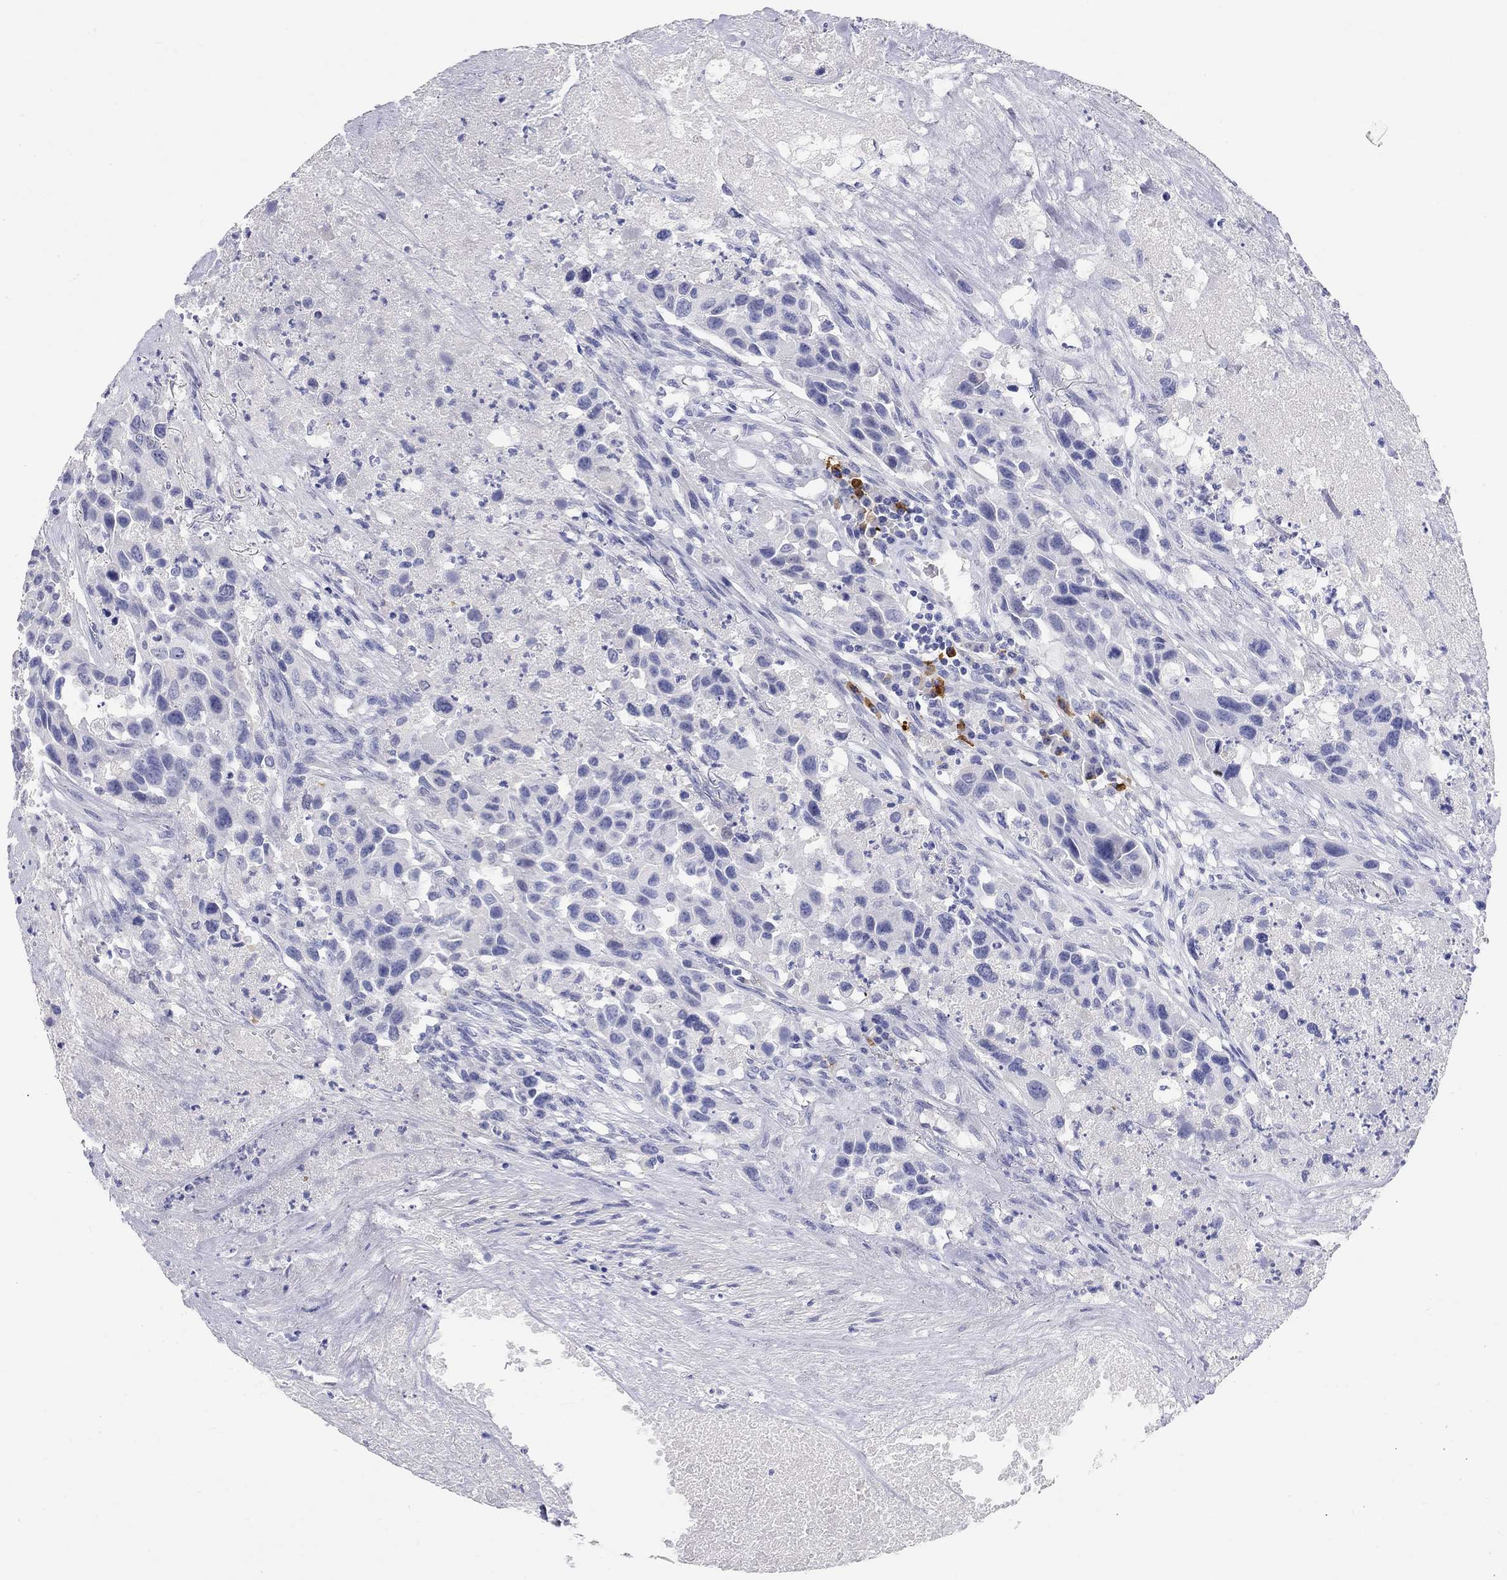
{"staining": {"intensity": "negative", "quantity": "none", "location": "none"}, "tissue": "urothelial cancer", "cell_type": "Tumor cells", "image_type": "cancer", "snomed": [{"axis": "morphology", "description": "Urothelial carcinoma, High grade"}, {"axis": "topography", "description": "Urinary bladder"}], "caption": "This is a micrograph of immunohistochemistry staining of urothelial carcinoma (high-grade), which shows no positivity in tumor cells.", "gene": "PHOX2B", "patient": {"sex": "female", "age": 73}}